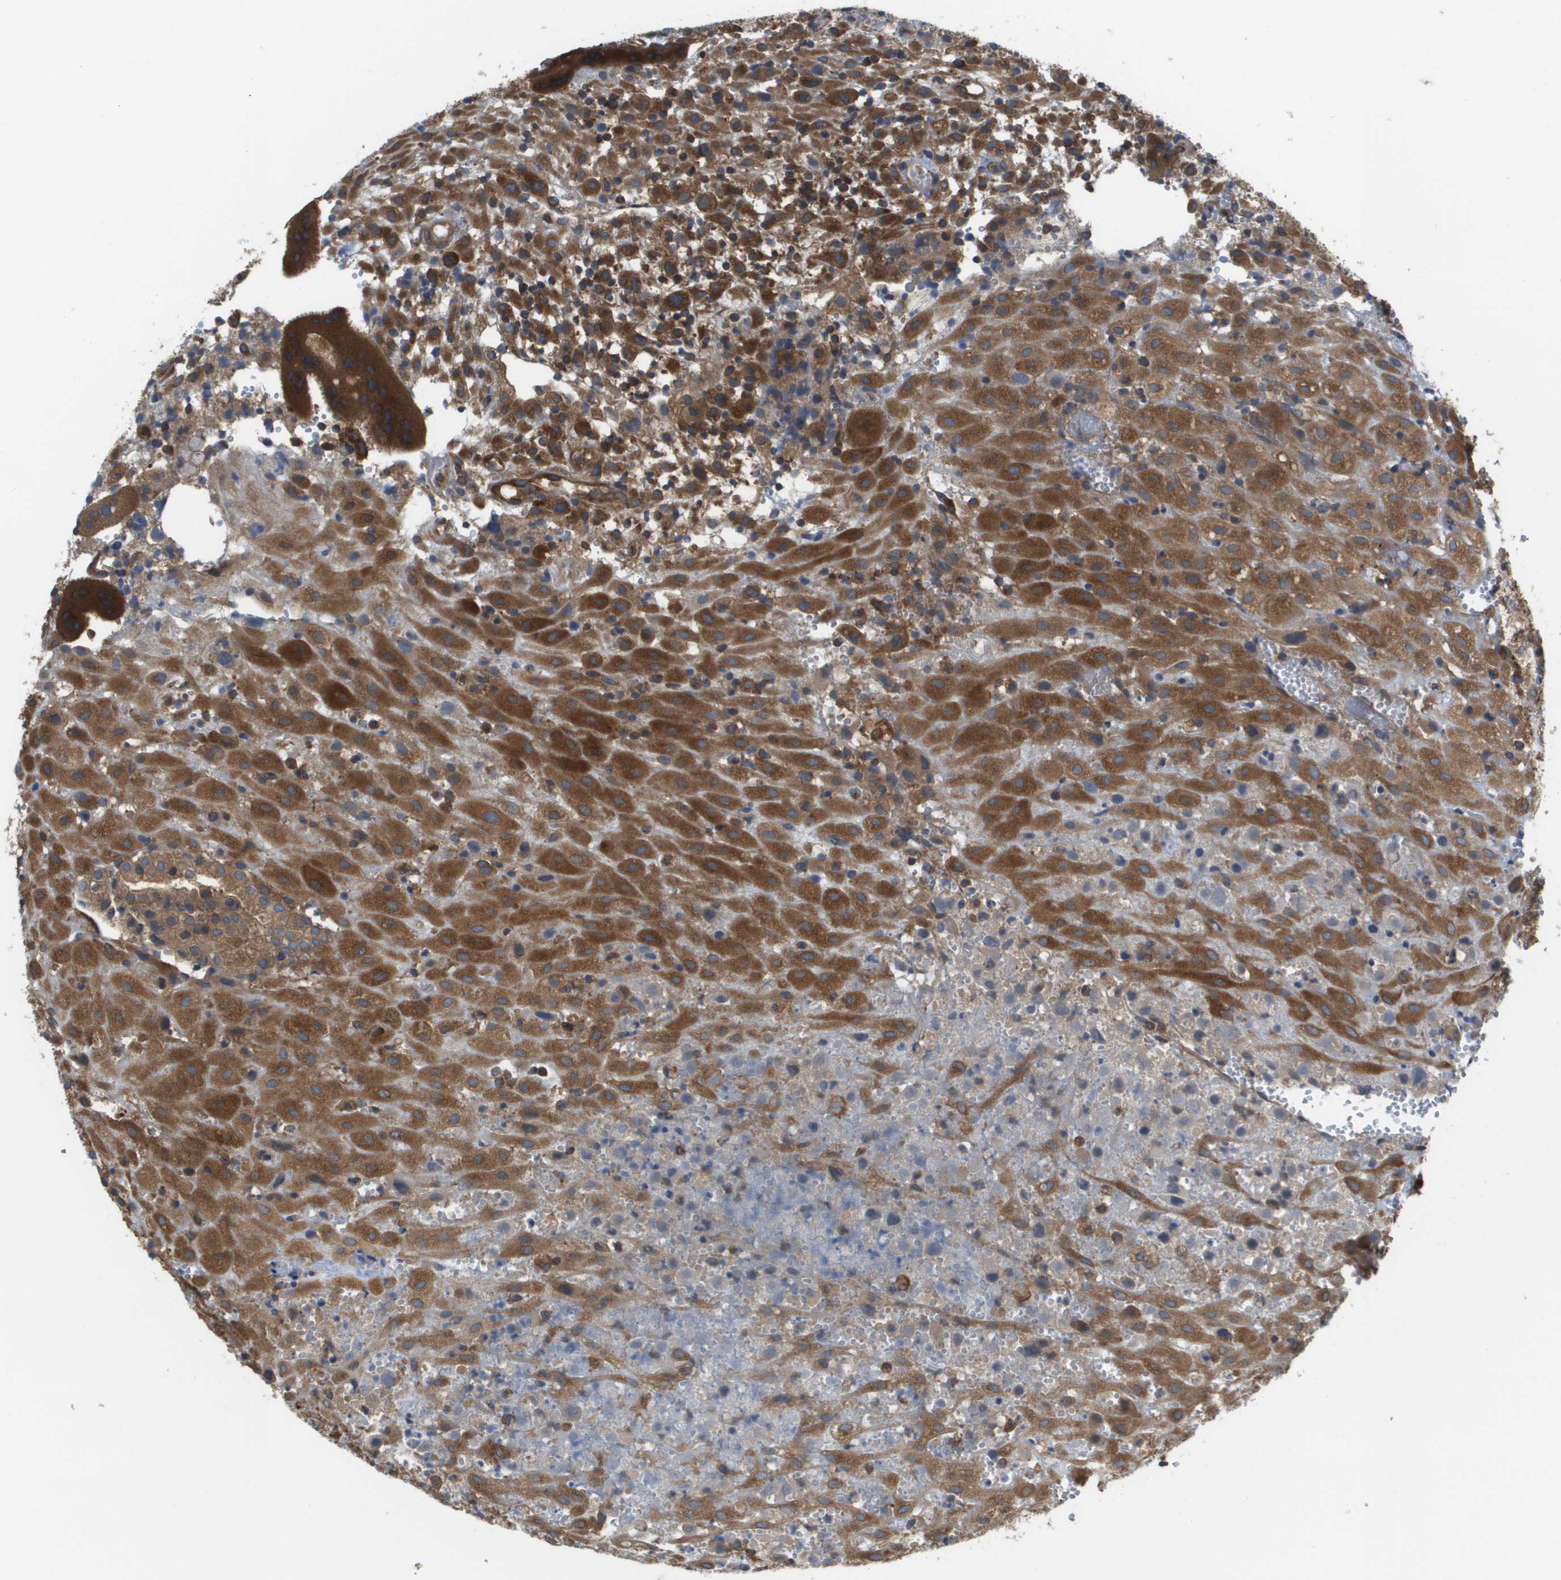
{"staining": {"intensity": "strong", "quantity": ">75%", "location": "cytoplasmic/membranous"}, "tissue": "placenta", "cell_type": "Decidual cells", "image_type": "normal", "snomed": [{"axis": "morphology", "description": "Normal tissue, NOS"}, {"axis": "topography", "description": "Placenta"}], "caption": "Protein expression analysis of unremarkable placenta shows strong cytoplasmic/membranous staining in about >75% of decidual cells. Using DAB (3,3'-diaminobenzidine) (brown) and hematoxylin (blue) stains, captured at high magnification using brightfield microscopy.", "gene": "EIF4G2", "patient": {"sex": "female", "age": 18}}